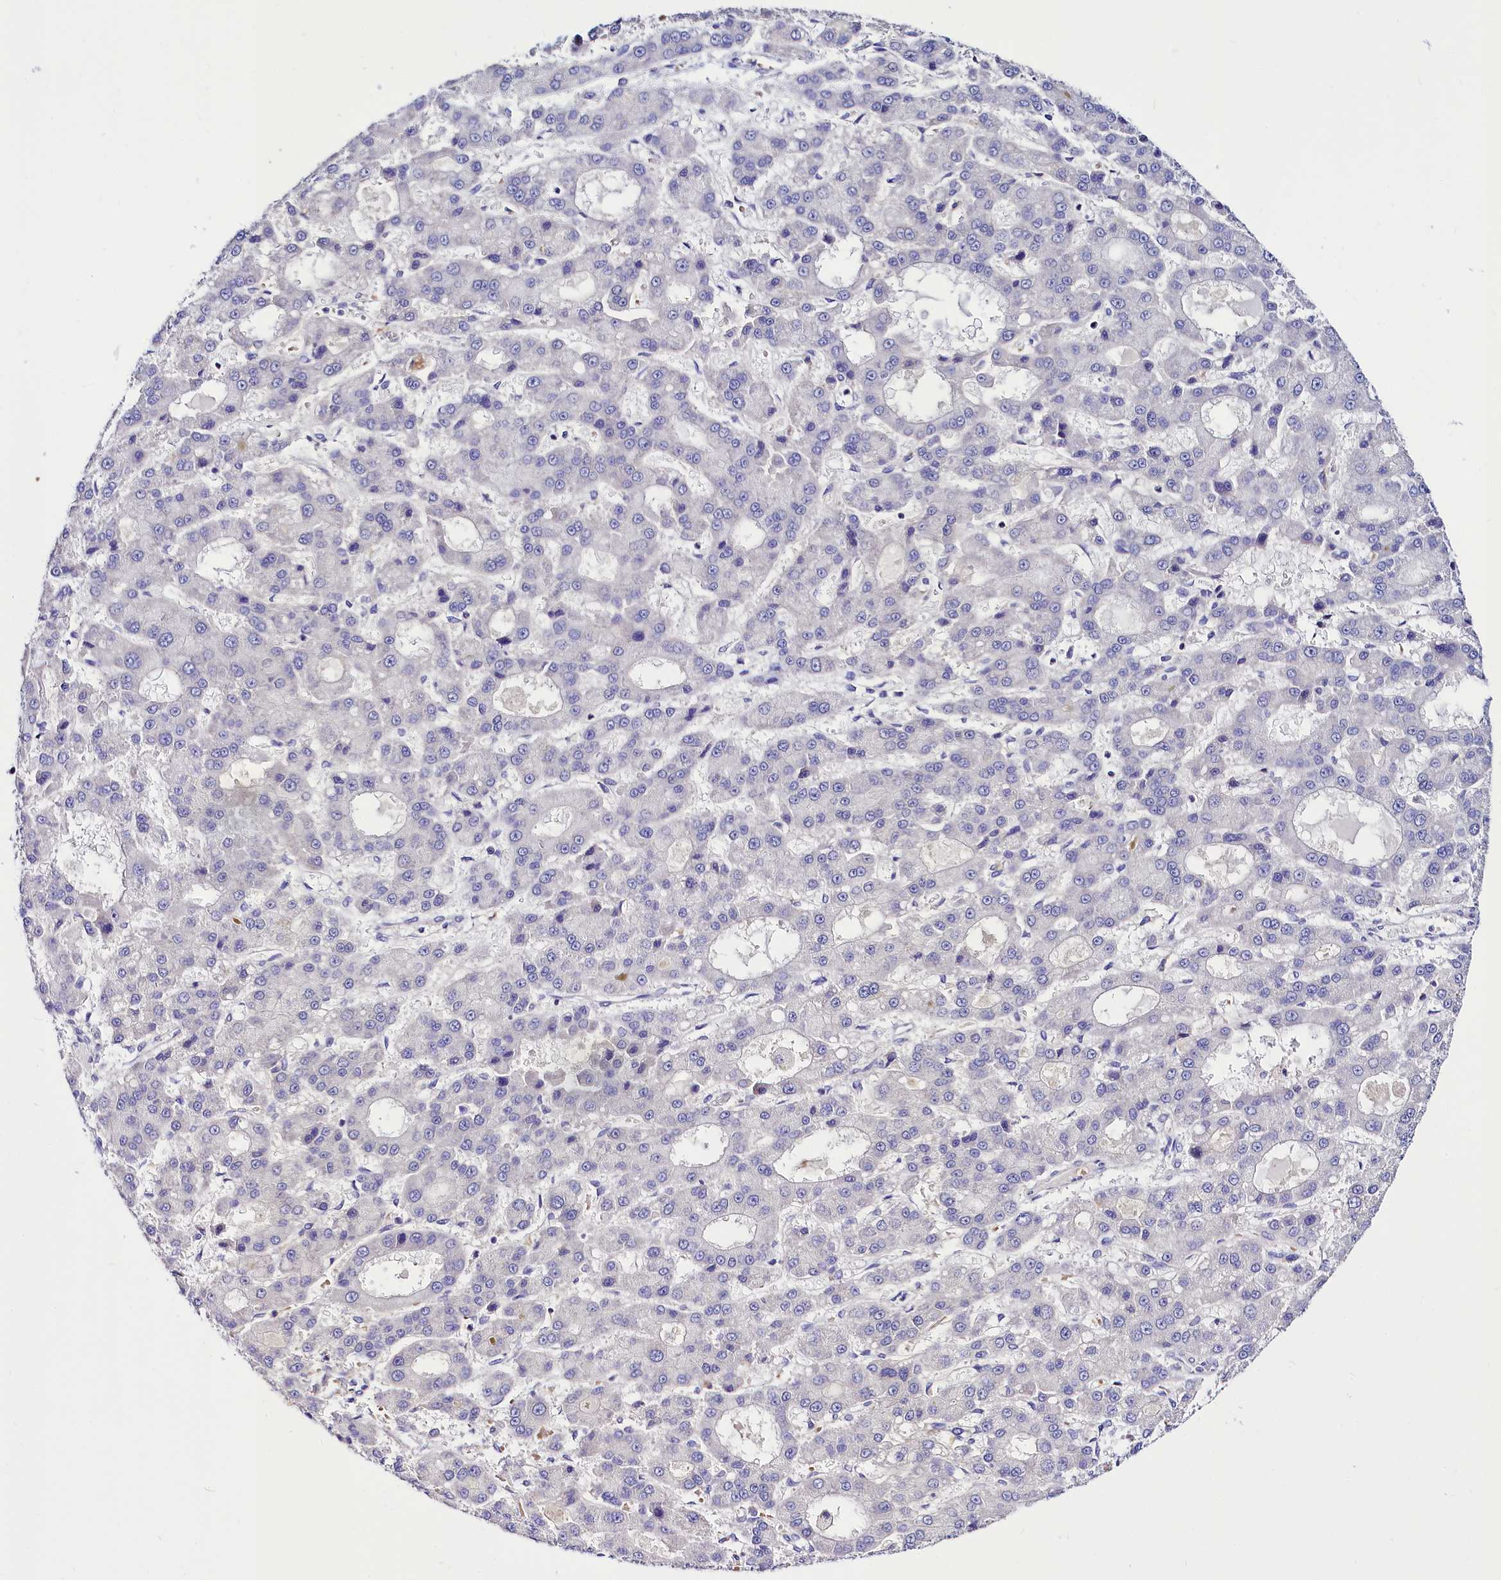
{"staining": {"intensity": "negative", "quantity": "none", "location": "none"}, "tissue": "liver cancer", "cell_type": "Tumor cells", "image_type": "cancer", "snomed": [{"axis": "morphology", "description": "Carcinoma, Hepatocellular, NOS"}, {"axis": "topography", "description": "Liver"}], "caption": "IHC micrograph of human liver cancer stained for a protein (brown), which shows no expression in tumor cells.", "gene": "ABHD5", "patient": {"sex": "male", "age": 70}}